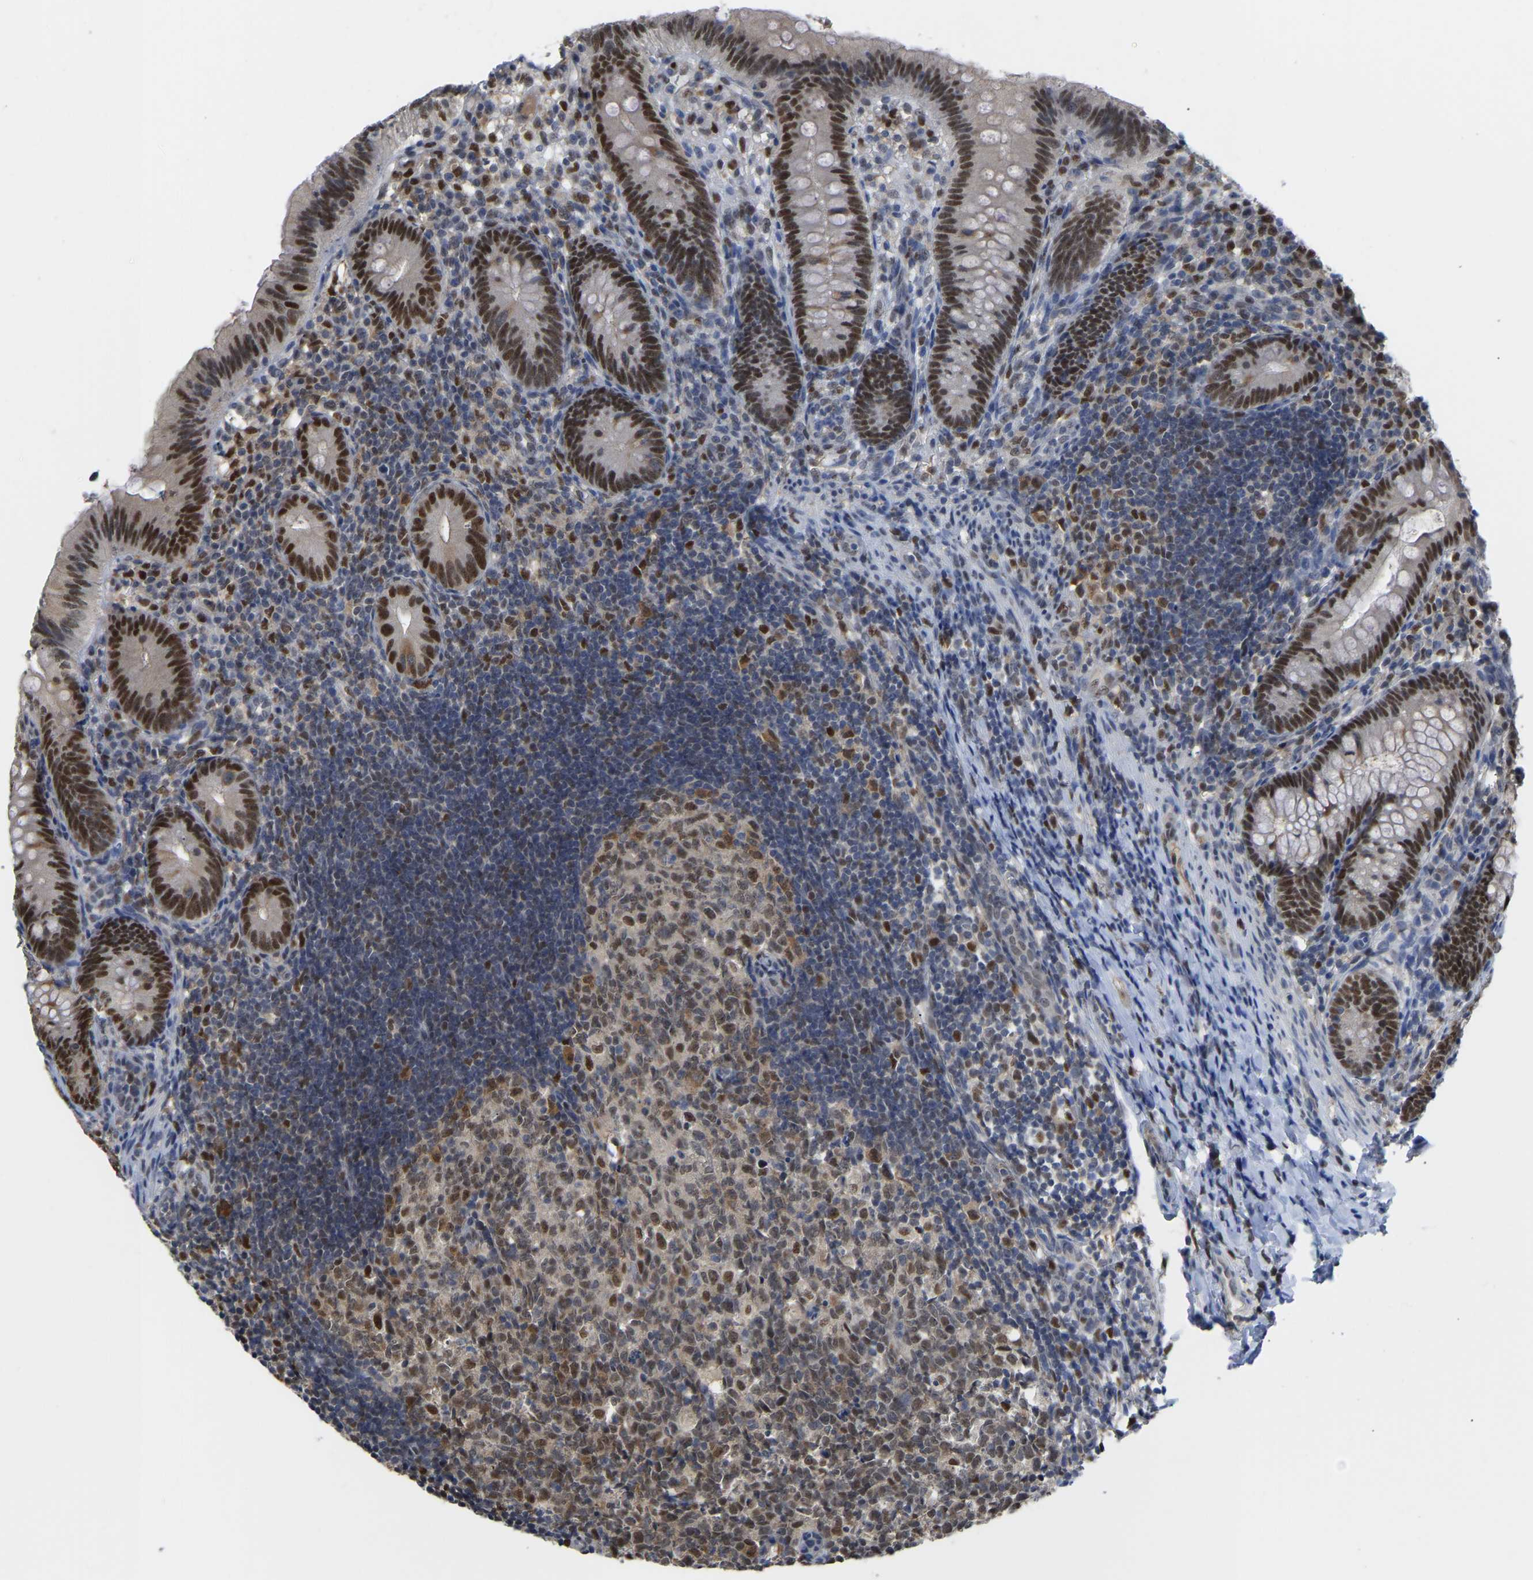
{"staining": {"intensity": "strong", "quantity": ">75%", "location": "nuclear"}, "tissue": "appendix", "cell_type": "Glandular cells", "image_type": "normal", "snomed": [{"axis": "morphology", "description": "Normal tissue, NOS"}, {"axis": "topography", "description": "Appendix"}], "caption": "Strong nuclear expression for a protein is appreciated in approximately >75% of glandular cells of normal appendix using immunohistochemistry (IHC).", "gene": "KLRG2", "patient": {"sex": "male", "age": 1}}